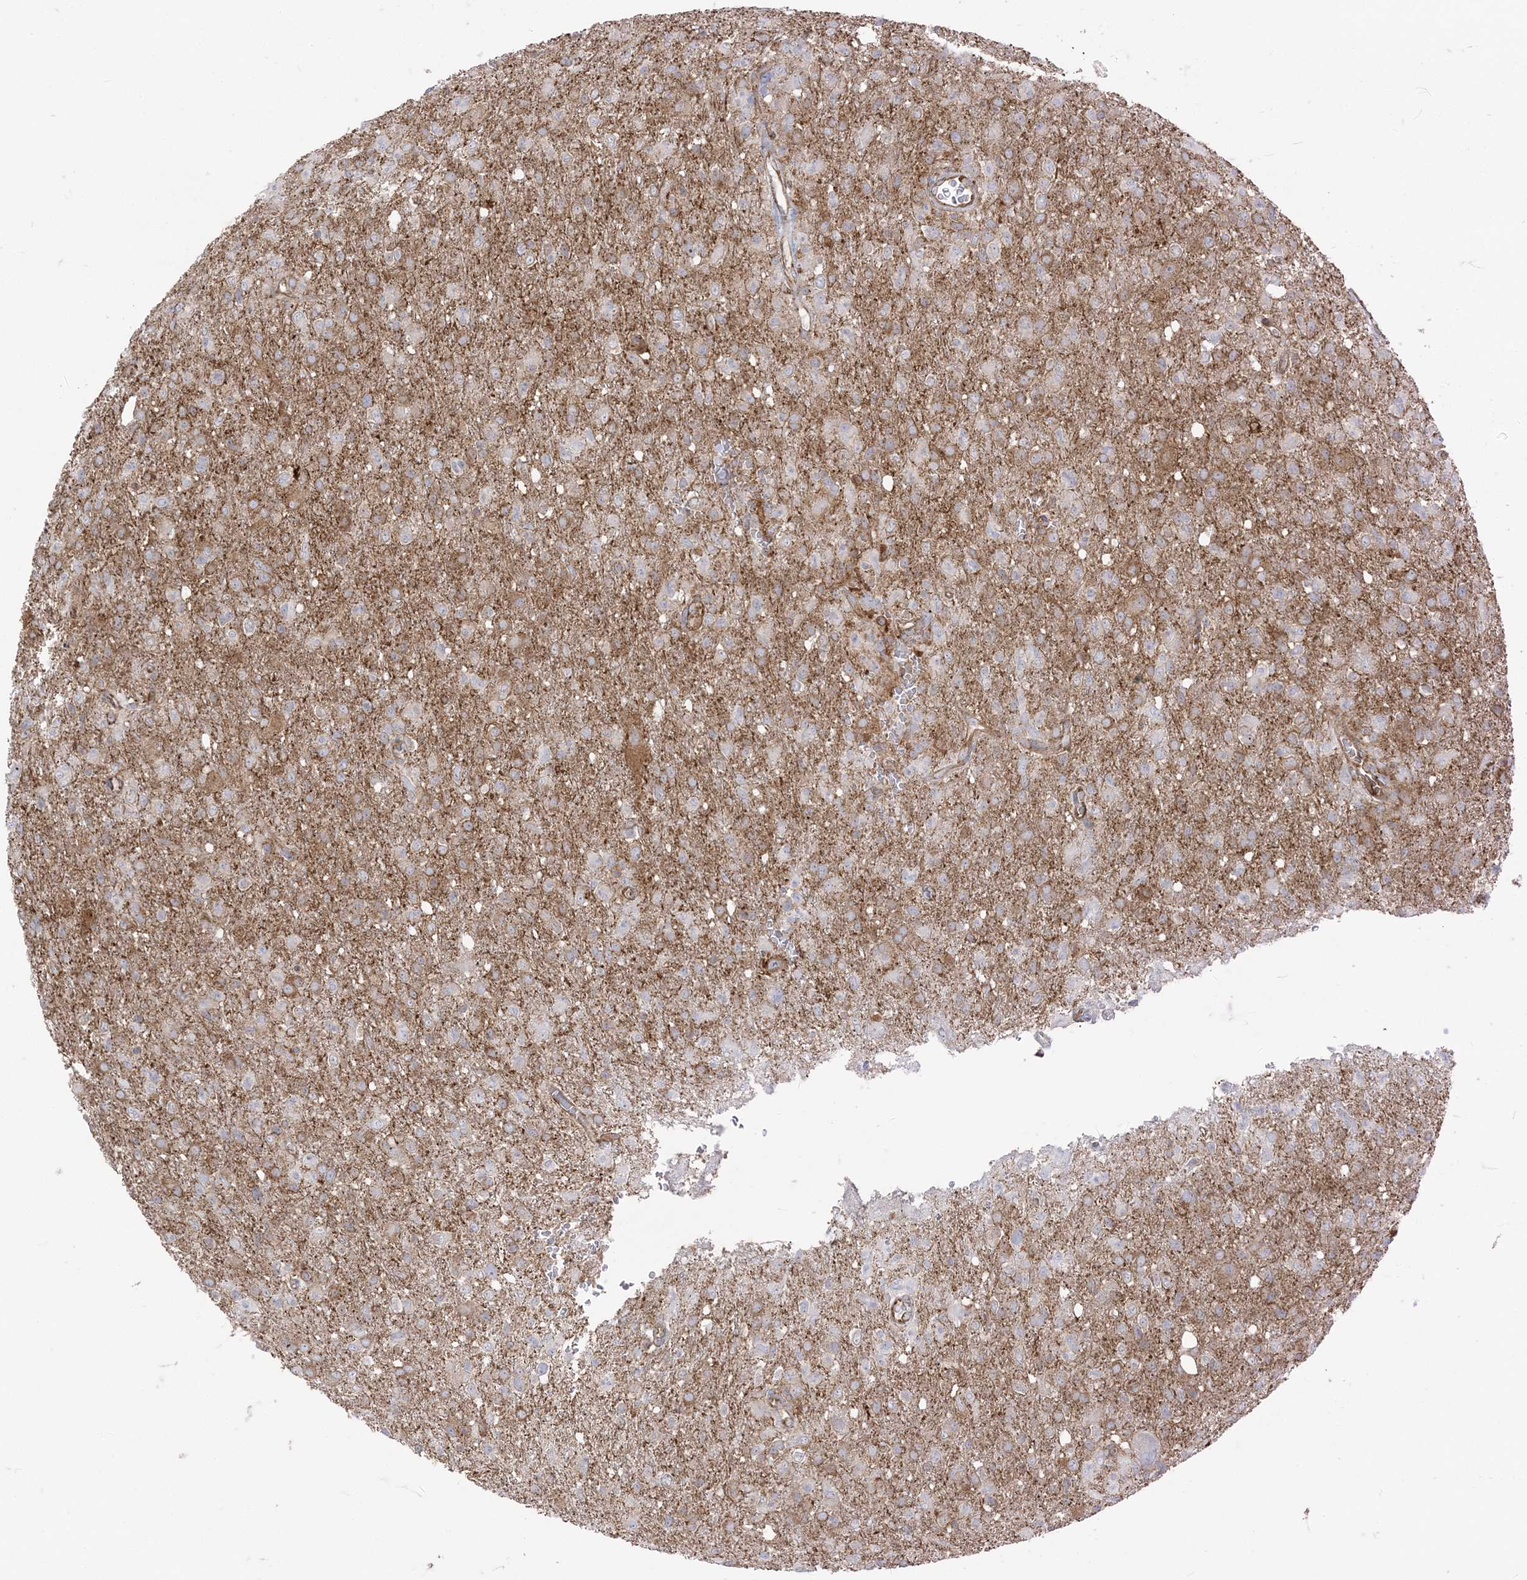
{"staining": {"intensity": "moderate", "quantity": "<25%", "location": "cytoplasmic/membranous"}, "tissue": "glioma", "cell_type": "Tumor cells", "image_type": "cancer", "snomed": [{"axis": "morphology", "description": "Glioma, malignant, High grade"}, {"axis": "topography", "description": "Brain"}], "caption": "A brown stain labels moderate cytoplasmic/membranous staining of a protein in human malignant high-grade glioma tumor cells. Using DAB (3,3'-diaminobenzidine) (brown) and hematoxylin (blue) stains, captured at high magnification using brightfield microscopy.", "gene": "DERL3", "patient": {"sex": "female", "age": 57}}